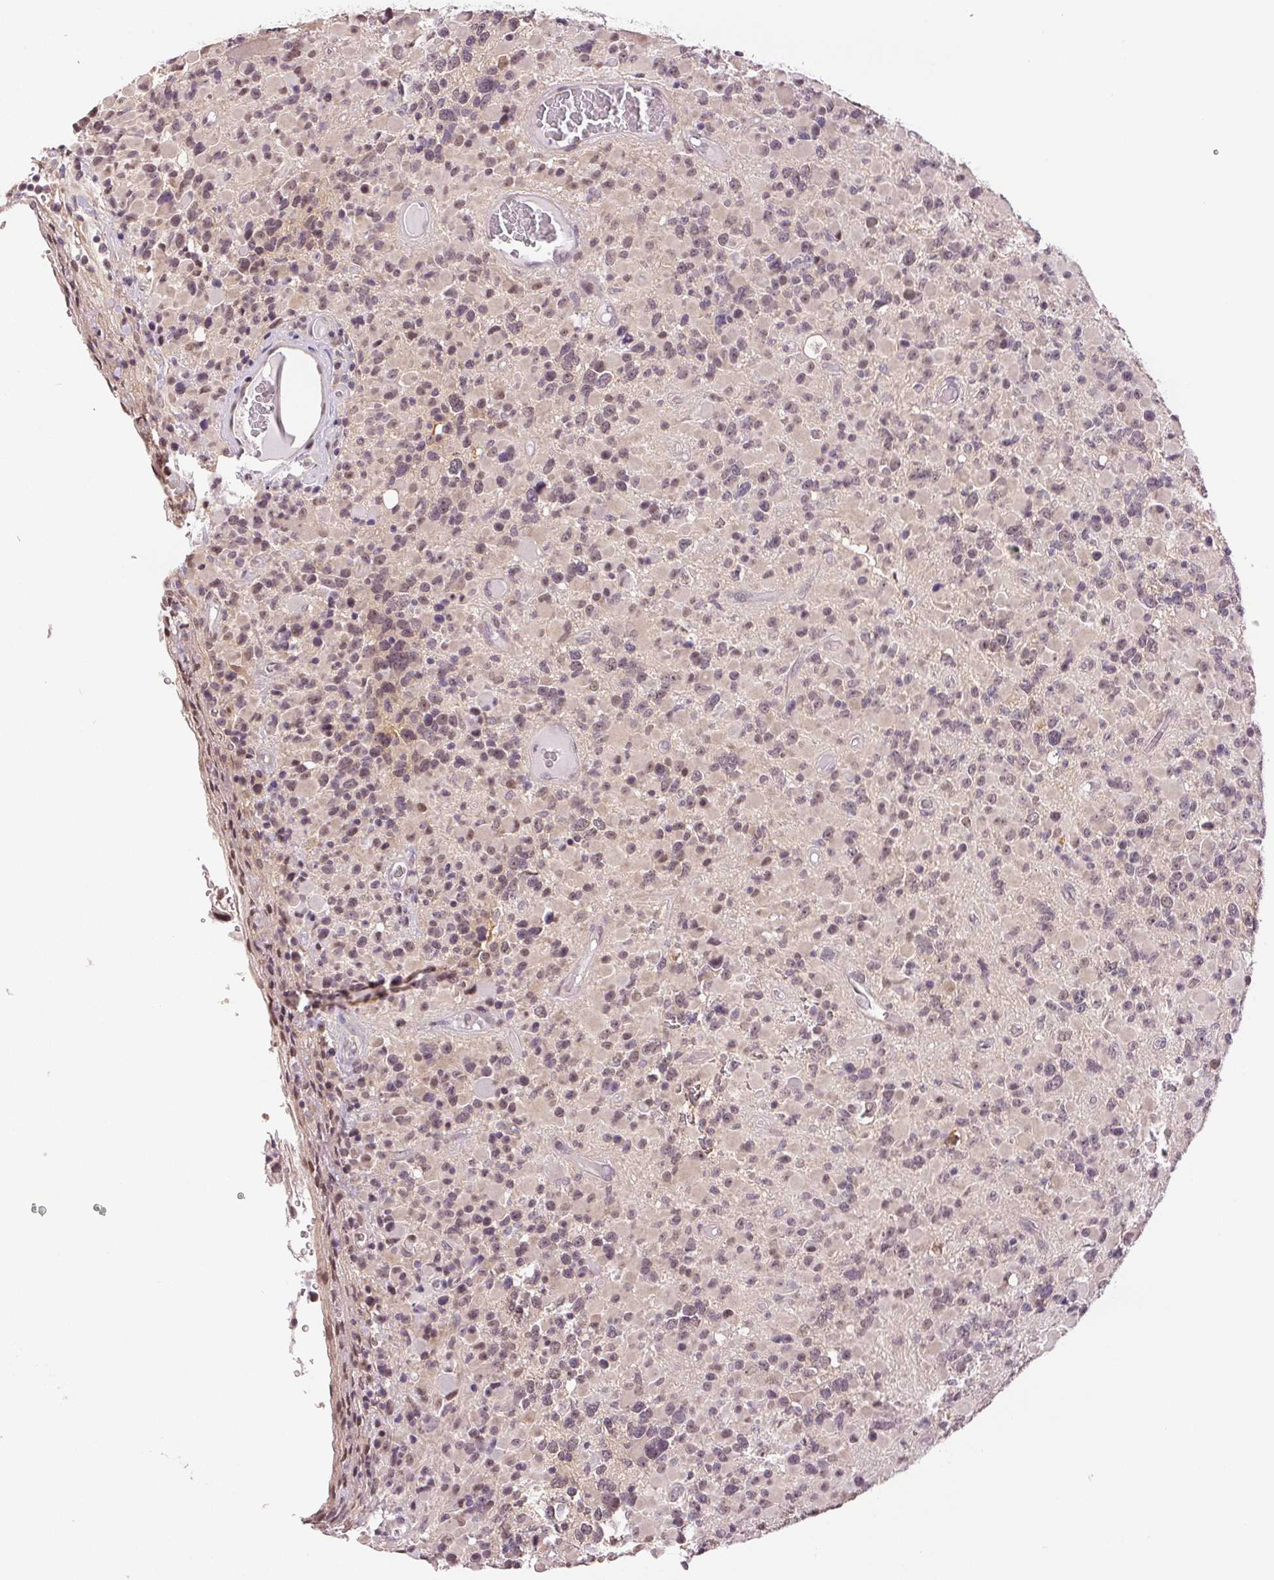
{"staining": {"intensity": "weak", "quantity": "25%-75%", "location": "nuclear"}, "tissue": "glioma", "cell_type": "Tumor cells", "image_type": "cancer", "snomed": [{"axis": "morphology", "description": "Glioma, malignant, High grade"}, {"axis": "topography", "description": "Brain"}], "caption": "High-magnification brightfield microscopy of glioma stained with DAB (brown) and counterstained with hematoxylin (blue). tumor cells exhibit weak nuclear positivity is identified in about25%-75% of cells.", "gene": "PLCB1", "patient": {"sex": "female", "age": 40}}